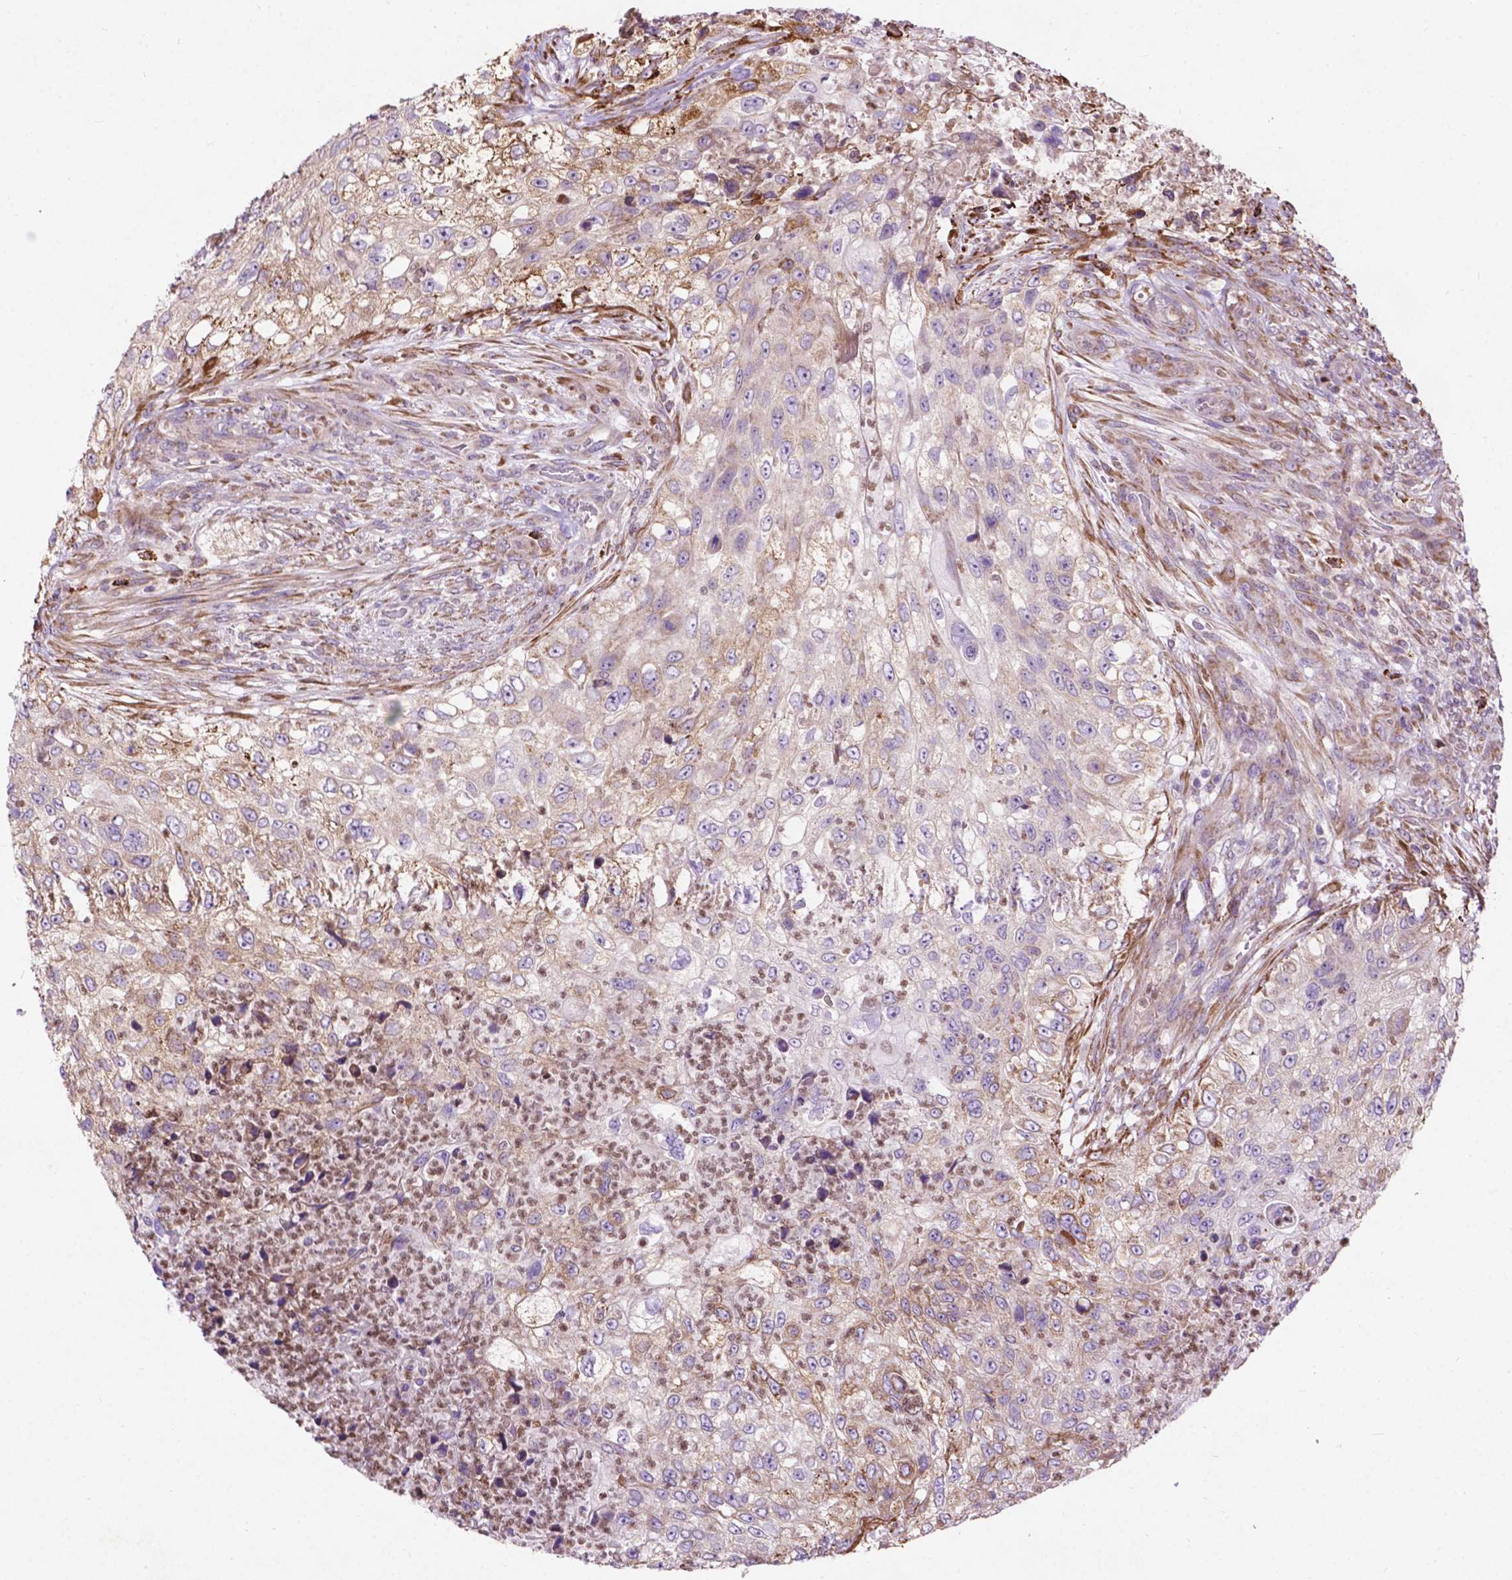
{"staining": {"intensity": "weak", "quantity": "<25%", "location": "cytoplasmic/membranous"}, "tissue": "urothelial cancer", "cell_type": "Tumor cells", "image_type": "cancer", "snomed": [{"axis": "morphology", "description": "Urothelial carcinoma, High grade"}, {"axis": "topography", "description": "Urinary bladder"}], "caption": "High-grade urothelial carcinoma was stained to show a protein in brown. There is no significant staining in tumor cells.", "gene": "THEGL", "patient": {"sex": "female", "age": 60}}